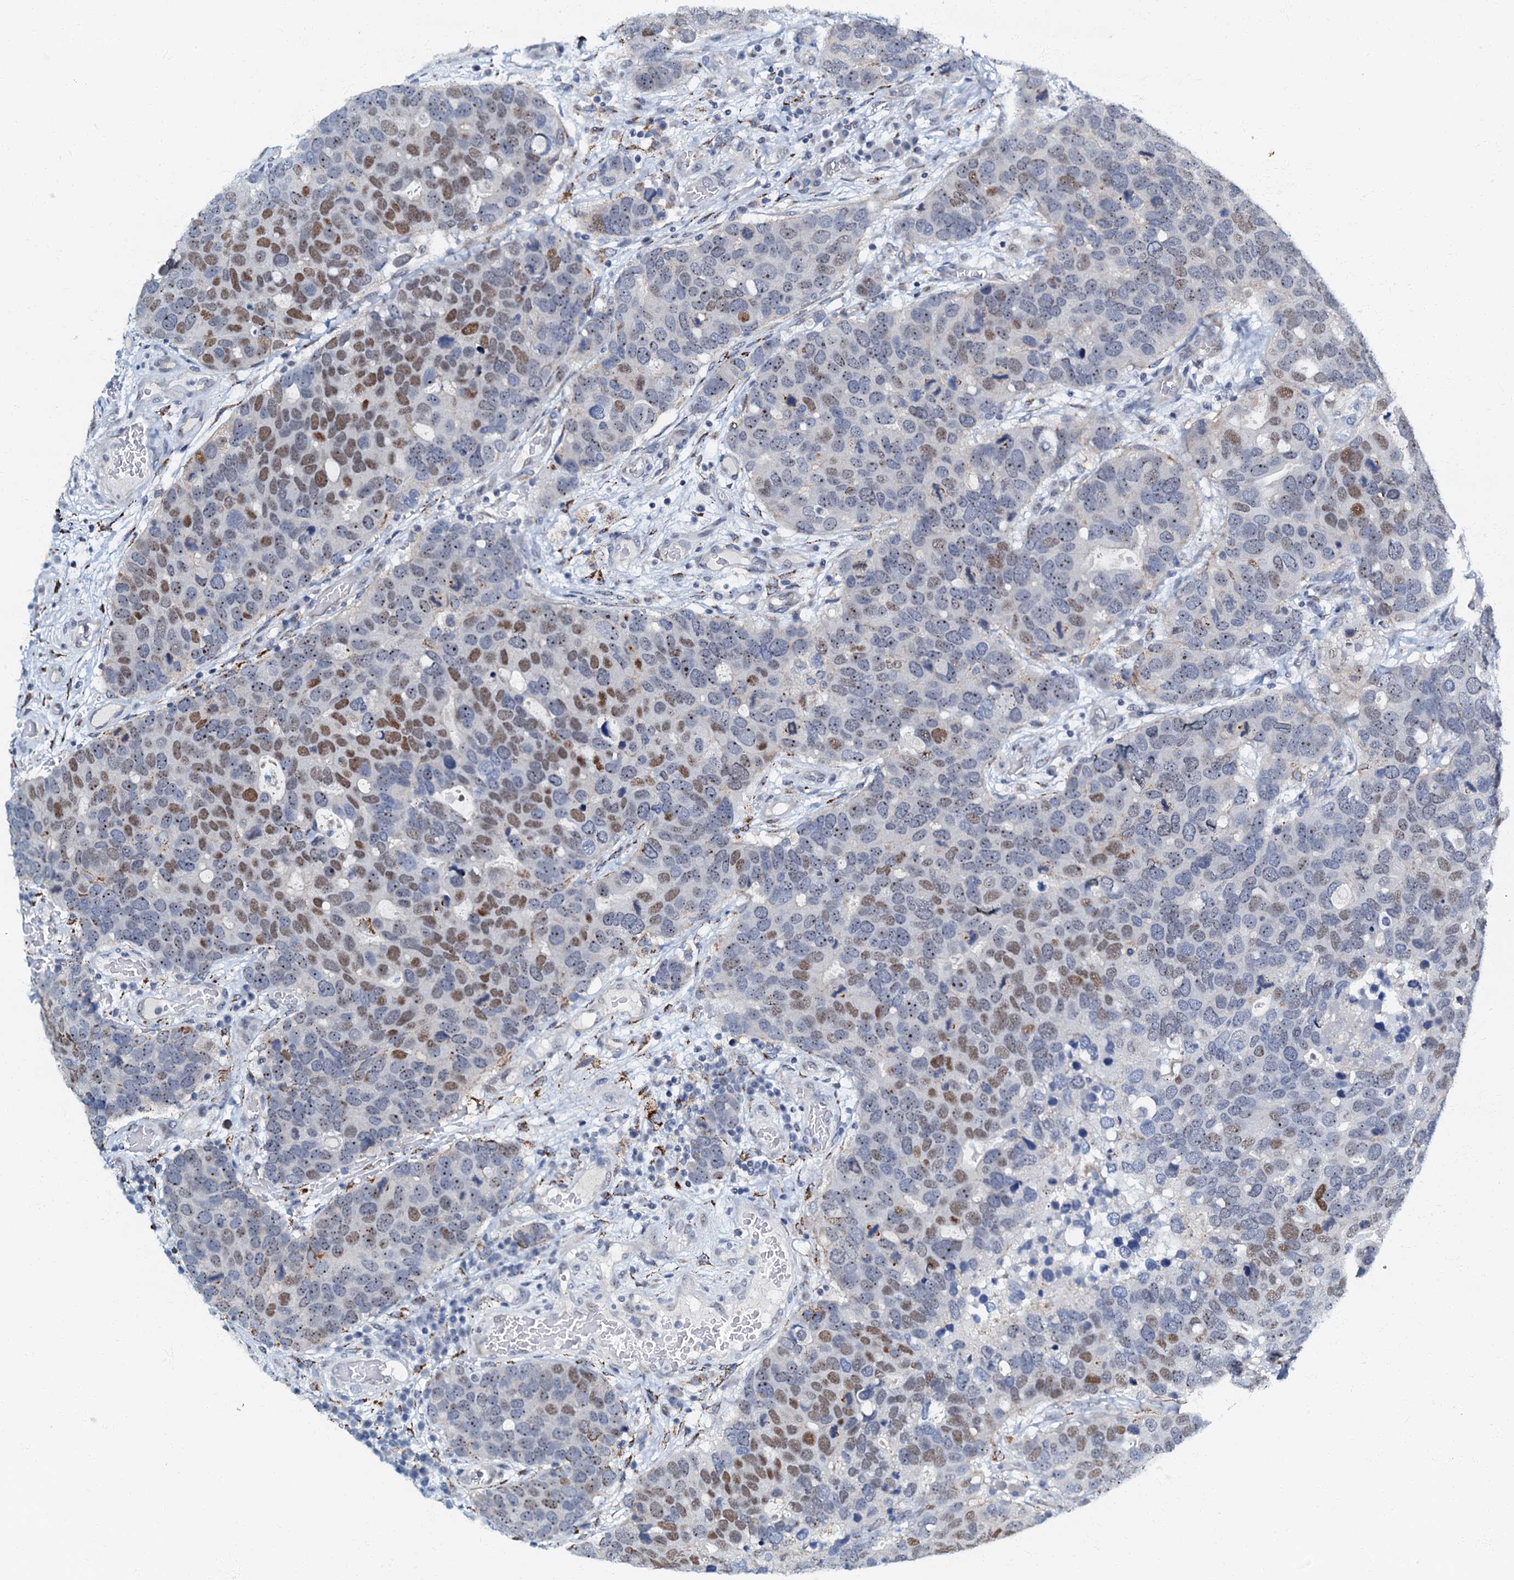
{"staining": {"intensity": "moderate", "quantity": "<25%", "location": "nuclear"}, "tissue": "breast cancer", "cell_type": "Tumor cells", "image_type": "cancer", "snomed": [{"axis": "morphology", "description": "Duct carcinoma"}, {"axis": "topography", "description": "Breast"}], "caption": "A photomicrograph showing moderate nuclear expression in about <25% of tumor cells in breast intraductal carcinoma, as visualized by brown immunohistochemical staining.", "gene": "OLAH", "patient": {"sex": "female", "age": 83}}